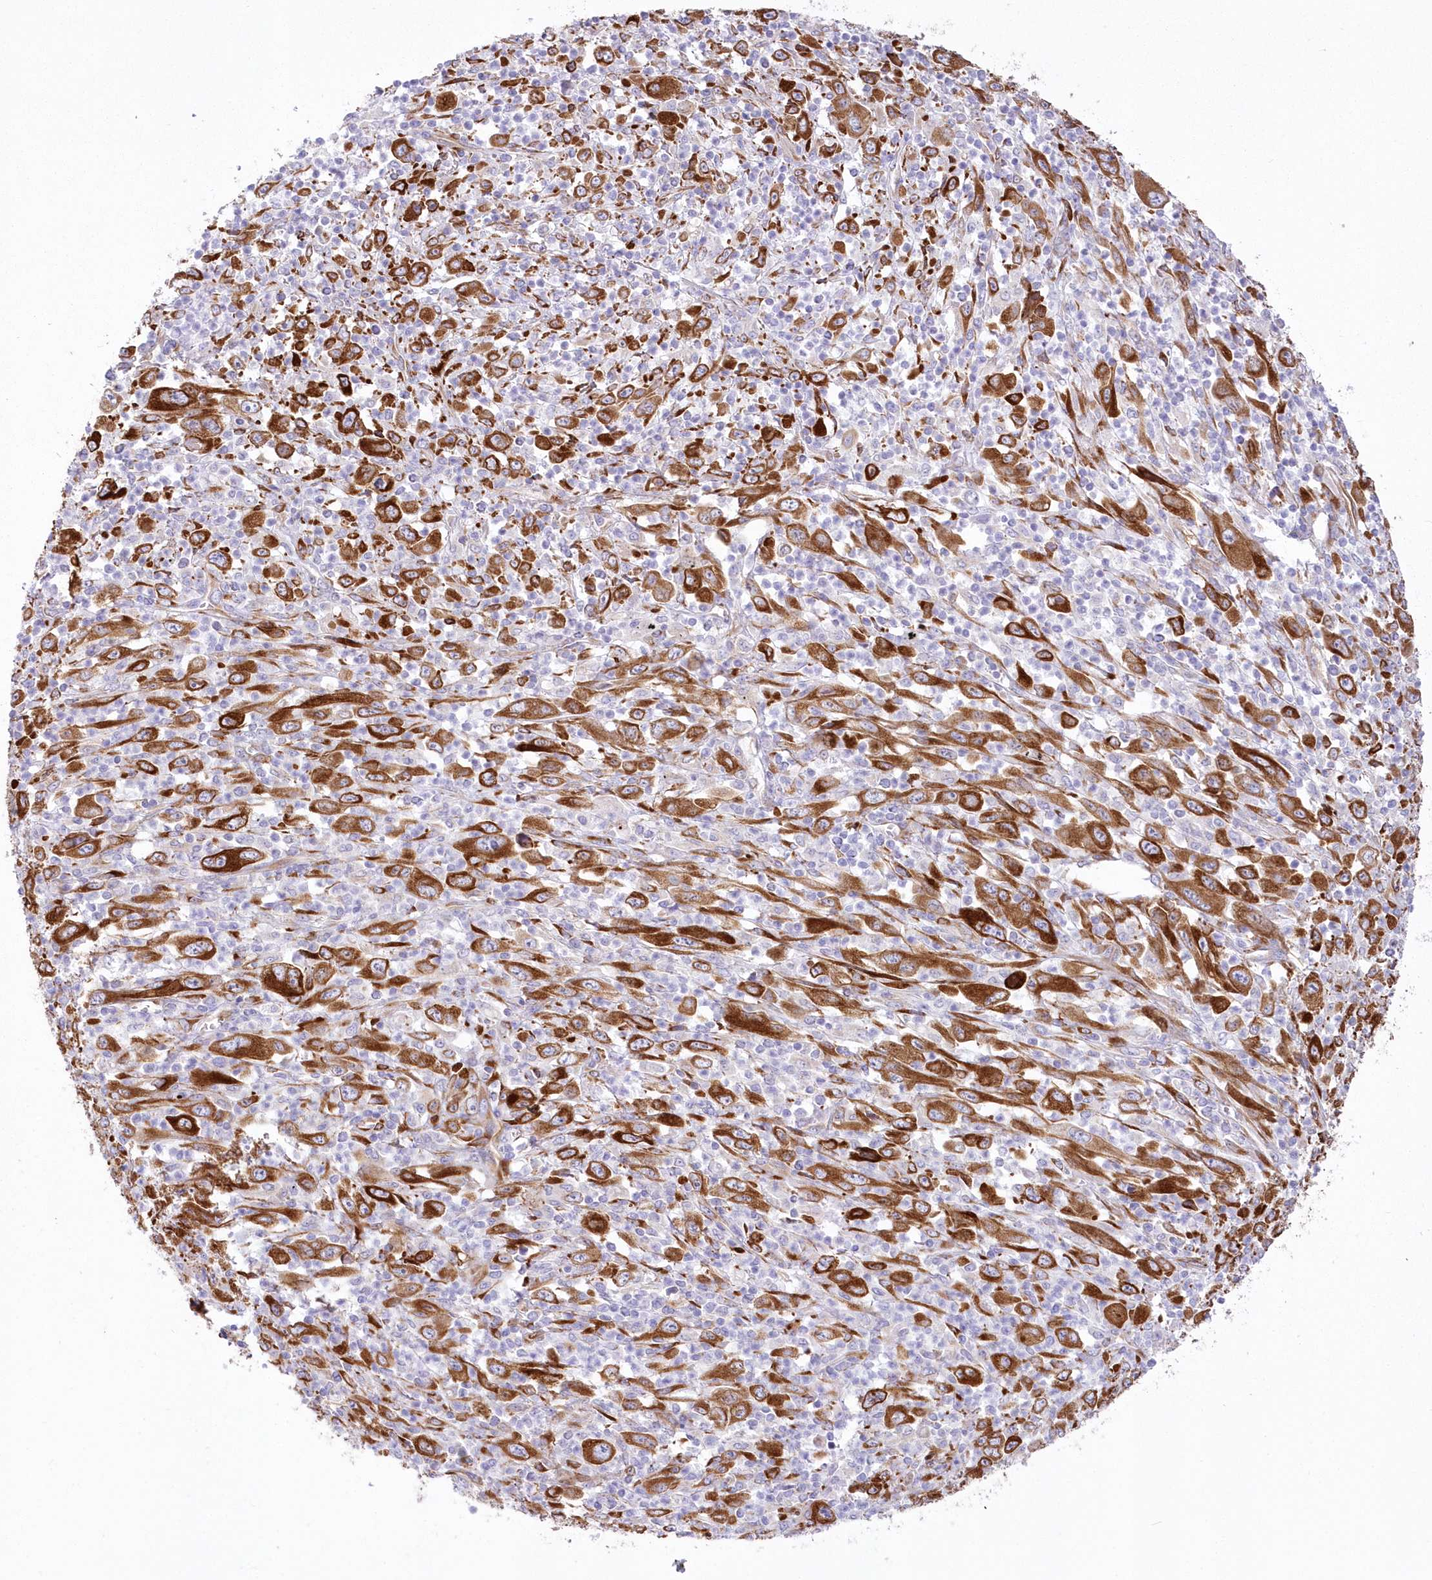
{"staining": {"intensity": "strong", "quantity": ">75%", "location": "cytoplasmic/membranous"}, "tissue": "melanoma", "cell_type": "Tumor cells", "image_type": "cancer", "snomed": [{"axis": "morphology", "description": "Malignant melanoma, Metastatic site"}, {"axis": "topography", "description": "Skin"}], "caption": "Protein staining reveals strong cytoplasmic/membranous expression in approximately >75% of tumor cells in malignant melanoma (metastatic site). (Stains: DAB in brown, nuclei in blue, Microscopy: brightfield microscopy at high magnification).", "gene": "YTHDC2", "patient": {"sex": "female", "age": 56}}